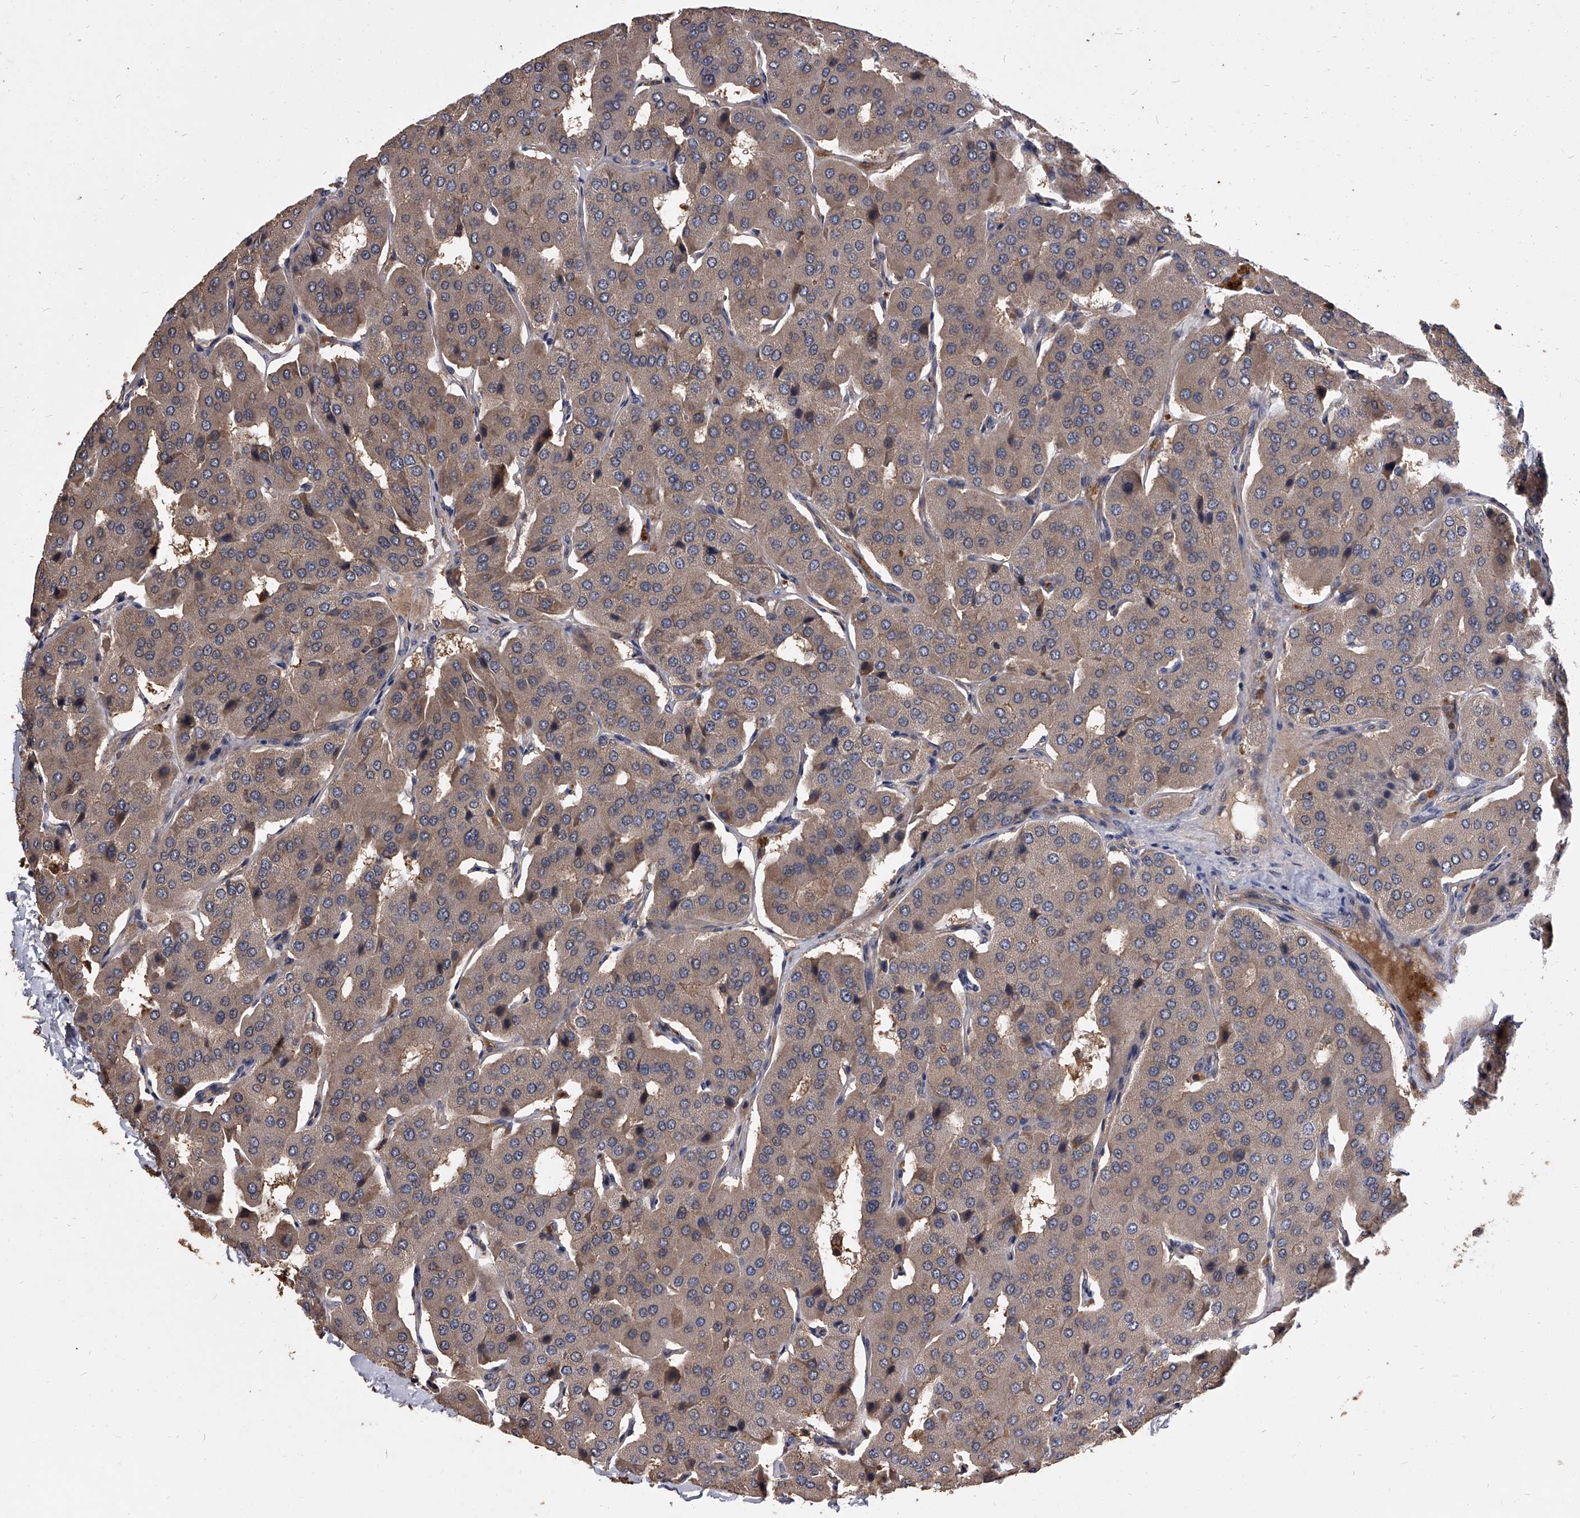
{"staining": {"intensity": "weak", "quantity": ">75%", "location": "cytoplasmic/membranous"}, "tissue": "parathyroid gland", "cell_type": "Glandular cells", "image_type": "normal", "snomed": [{"axis": "morphology", "description": "Normal tissue, NOS"}, {"axis": "morphology", "description": "Adenoma, NOS"}, {"axis": "topography", "description": "Parathyroid gland"}], "caption": "Protein positivity by immunohistochemistry (IHC) exhibits weak cytoplasmic/membranous expression in about >75% of glandular cells in benign parathyroid gland. (DAB IHC with brightfield microscopy, high magnification).", "gene": "STK36", "patient": {"sex": "female", "age": 86}}